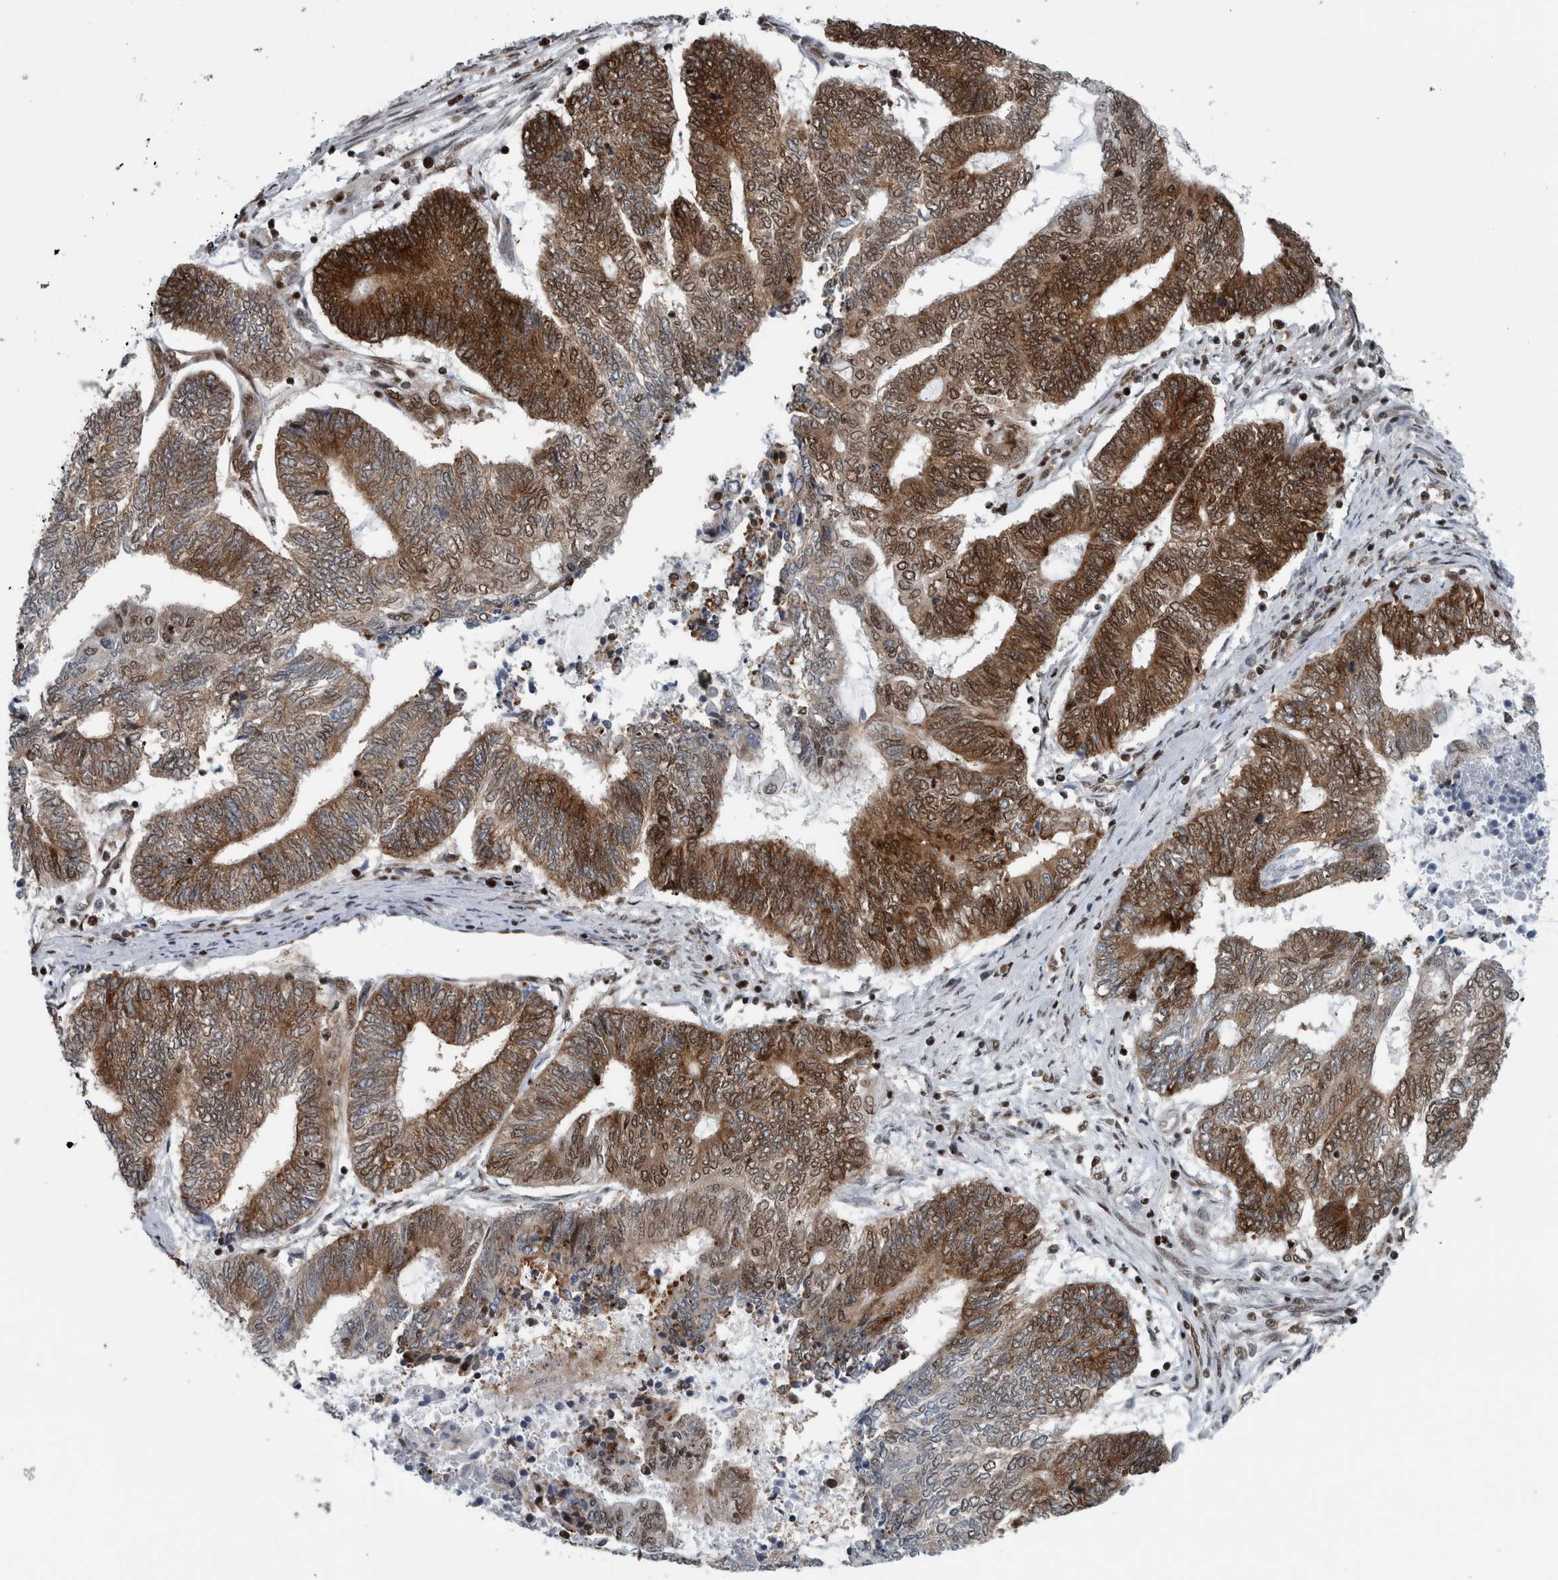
{"staining": {"intensity": "moderate", "quantity": ">75%", "location": "cytoplasmic/membranous"}, "tissue": "endometrial cancer", "cell_type": "Tumor cells", "image_type": "cancer", "snomed": [{"axis": "morphology", "description": "Adenocarcinoma, NOS"}, {"axis": "topography", "description": "Uterus"}, {"axis": "topography", "description": "Endometrium"}], "caption": "Immunohistochemistry (IHC) histopathology image of endometrial cancer stained for a protein (brown), which reveals medium levels of moderate cytoplasmic/membranous staining in approximately >75% of tumor cells.", "gene": "DNMT3A", "patient": {"sex": "female", "age": 70}}